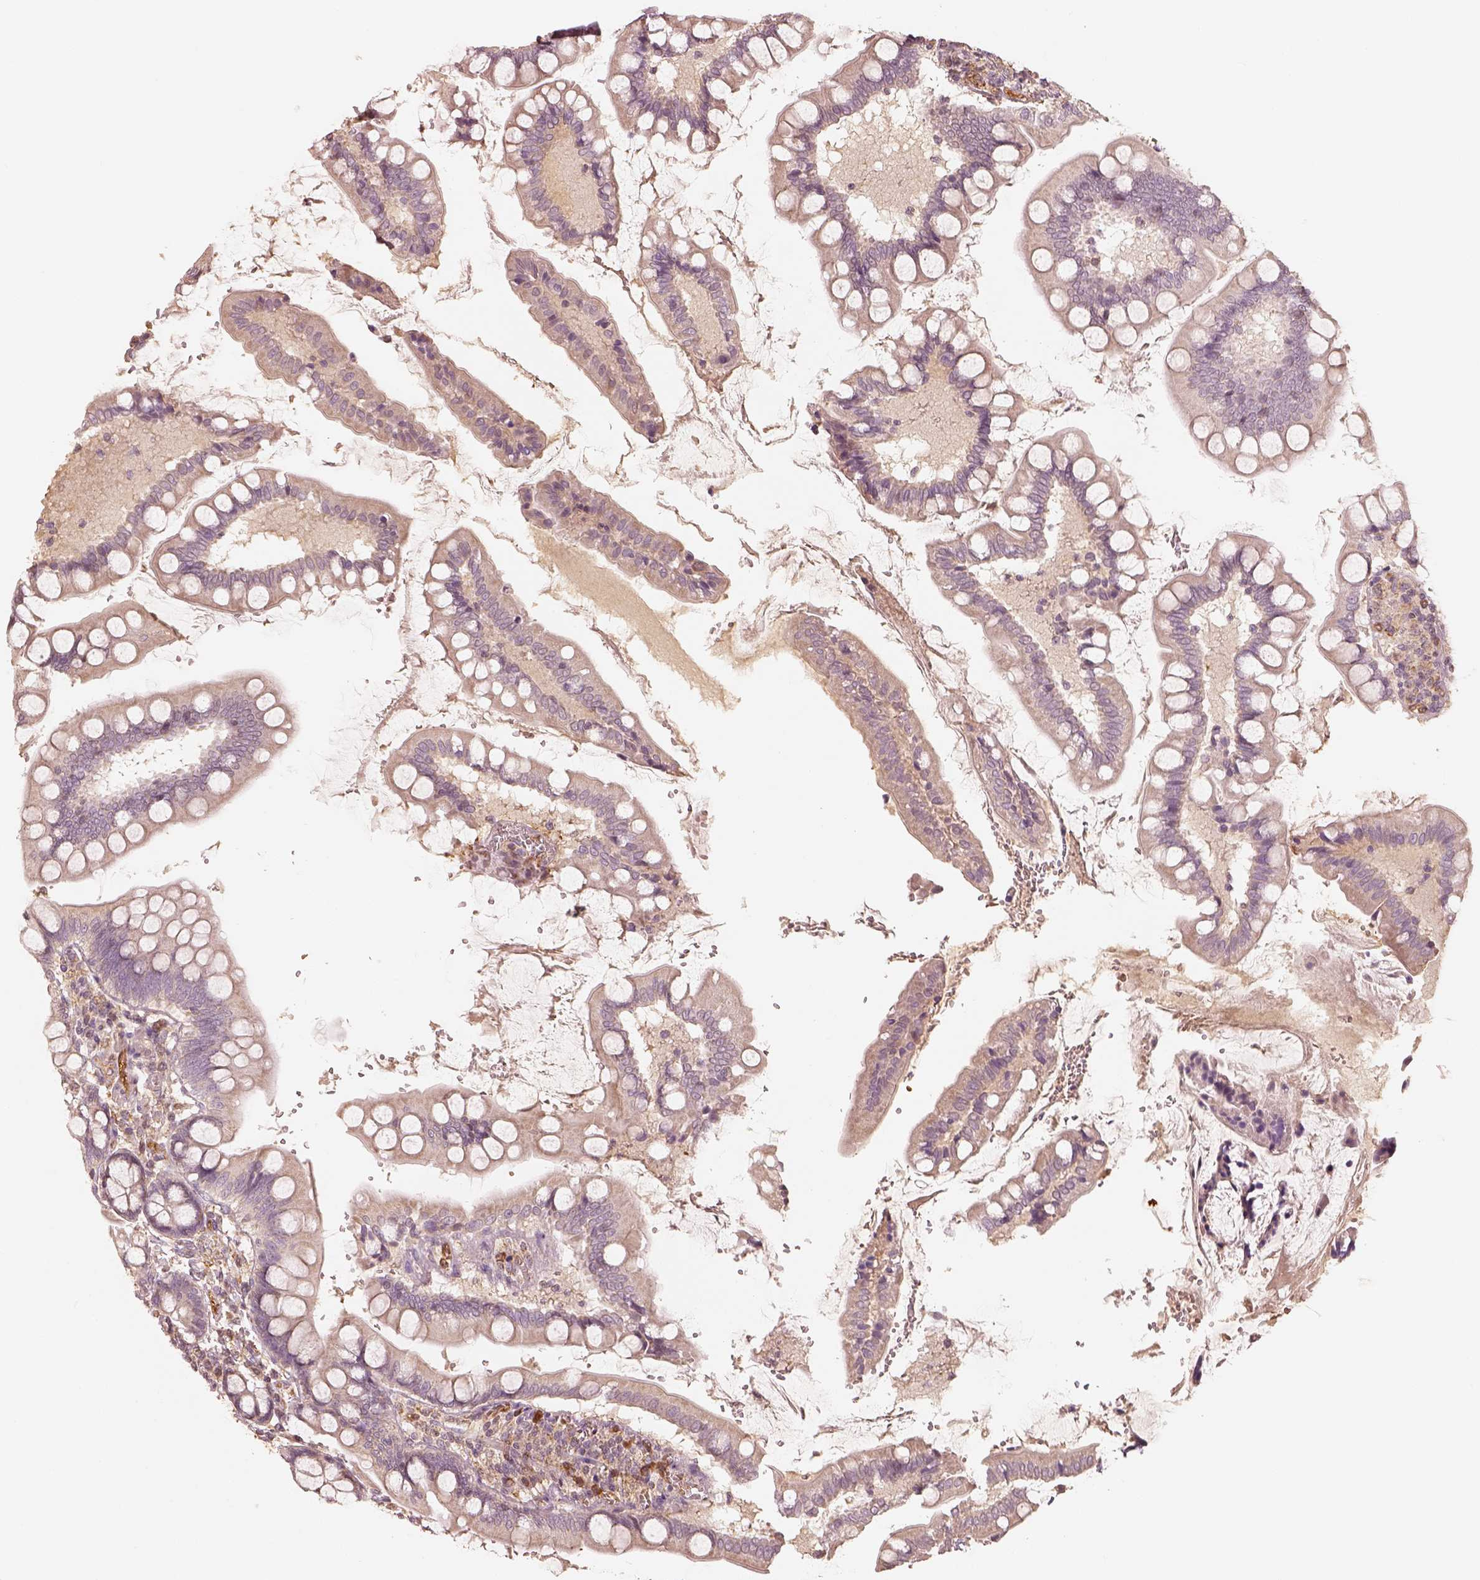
{"staining": {"intensity": "weak", "quantity": ">75%", "location": "cytoplasmic/membranous"}, "tissue": "small intestine", "cell_type": "Glandular cells", "image_type": "normal", "snomed": [{"axis": "morphology", "description": "Normal tissue, NOS"}, {"axis": "topography", "description": "Small intestine"}], "caption": "A brown stain labels weak cytoplasmic/membranous positivity of a protein in glandular cells of normal human small intestine. (IHC, brightfield microscopy, high magnification).", "gene": "FSCN1", "patient": {"sex": "female", "age": 56}}